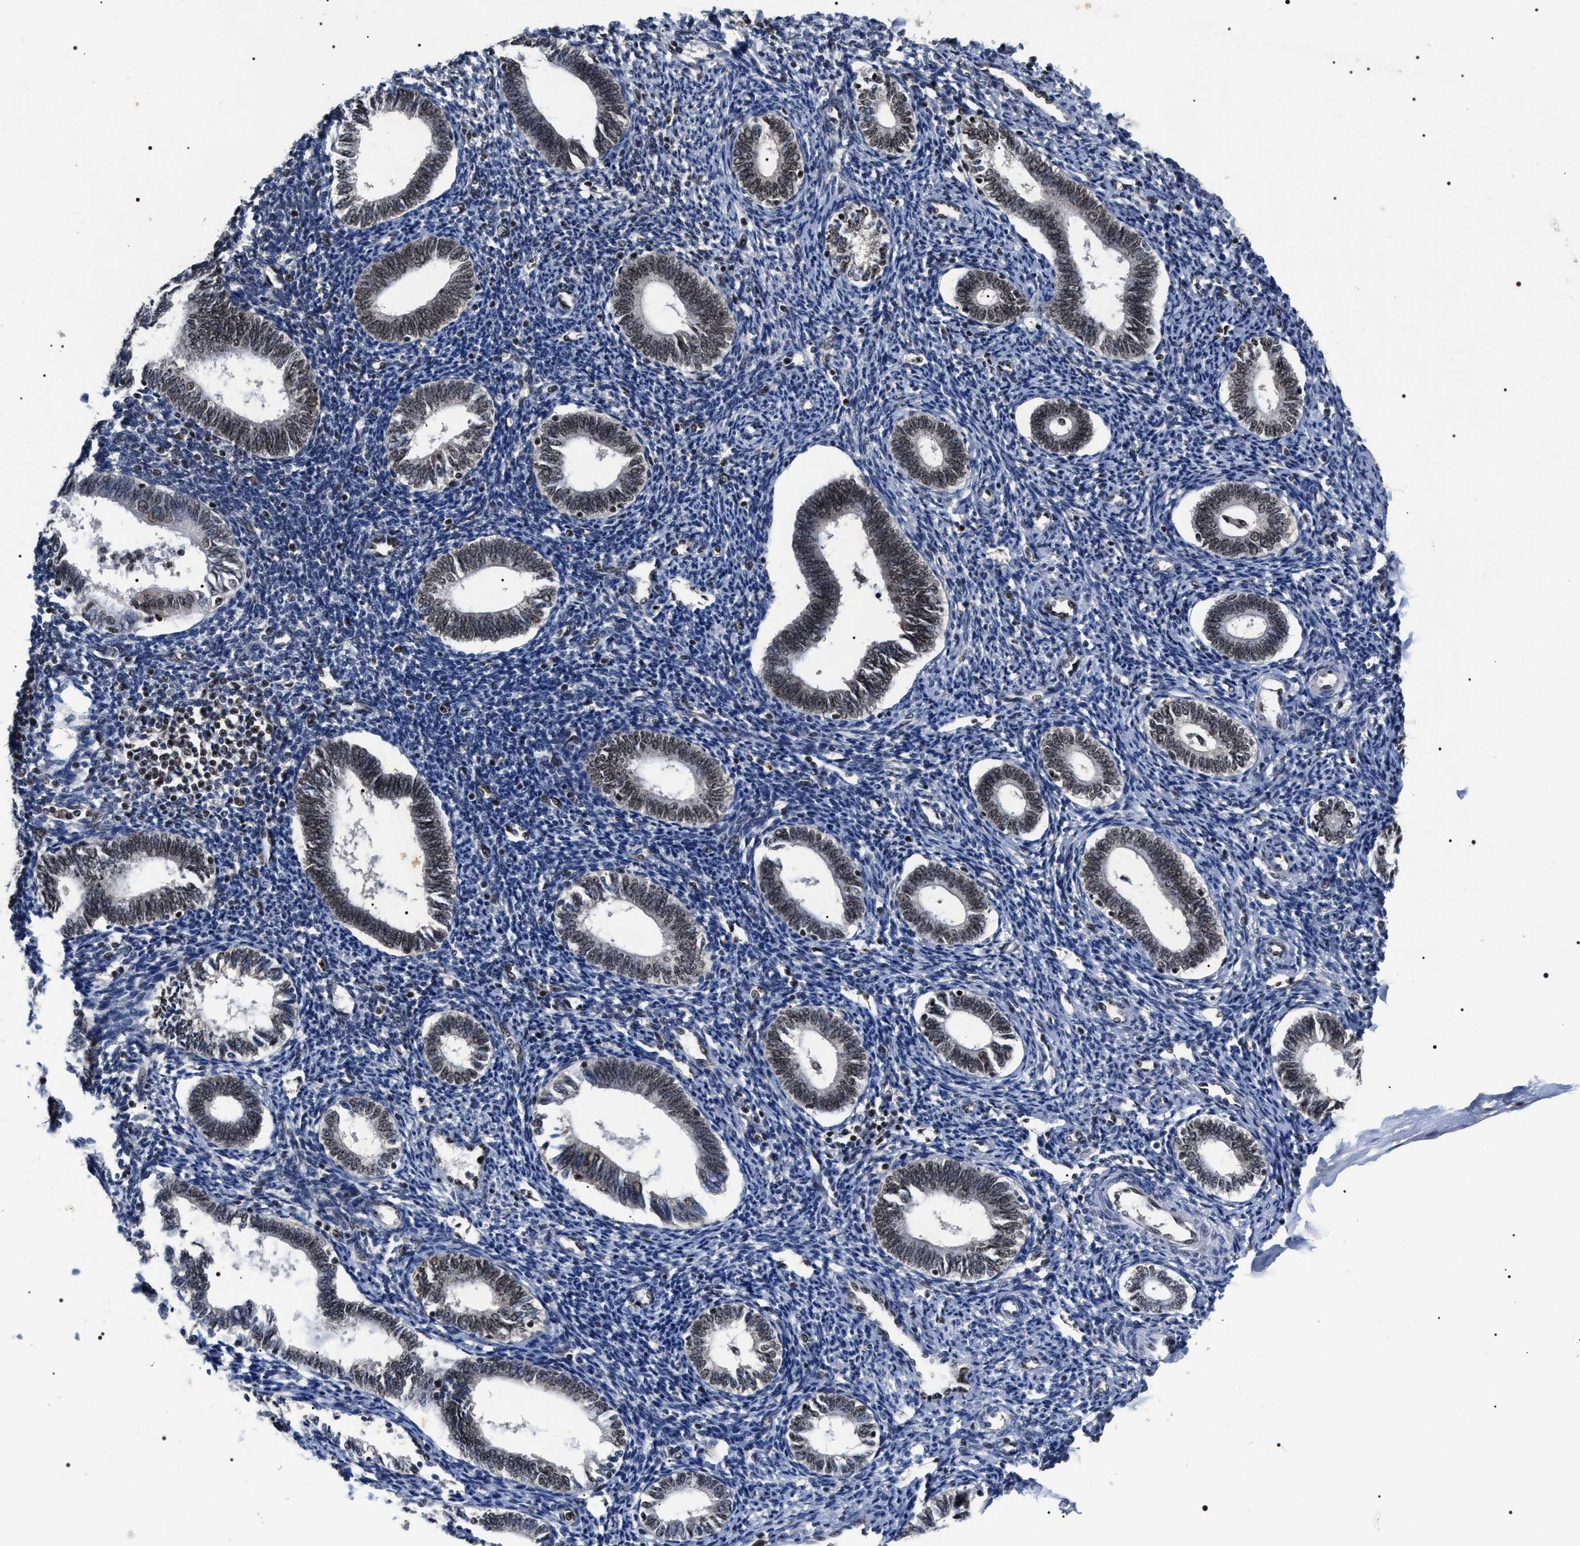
{"staining": {"intensity": "moderate", "quantity": "<25%", "location": "nuclear"}, "tissue": "endometrium", "cell_type": "Cells in endometrial stroma", "image_type": "normal", "snomed": [{"axis": "morphology", "description": "Normal tissue, NOS"}, {"axis": "topography", "description": "Endometrium"}], "caption": "Endometrium stained with a protein marker displays moderate staining in cells in endometrial stroma.", "gene": "RRP1B", "patient": {"sex": "female", "age": 41}}